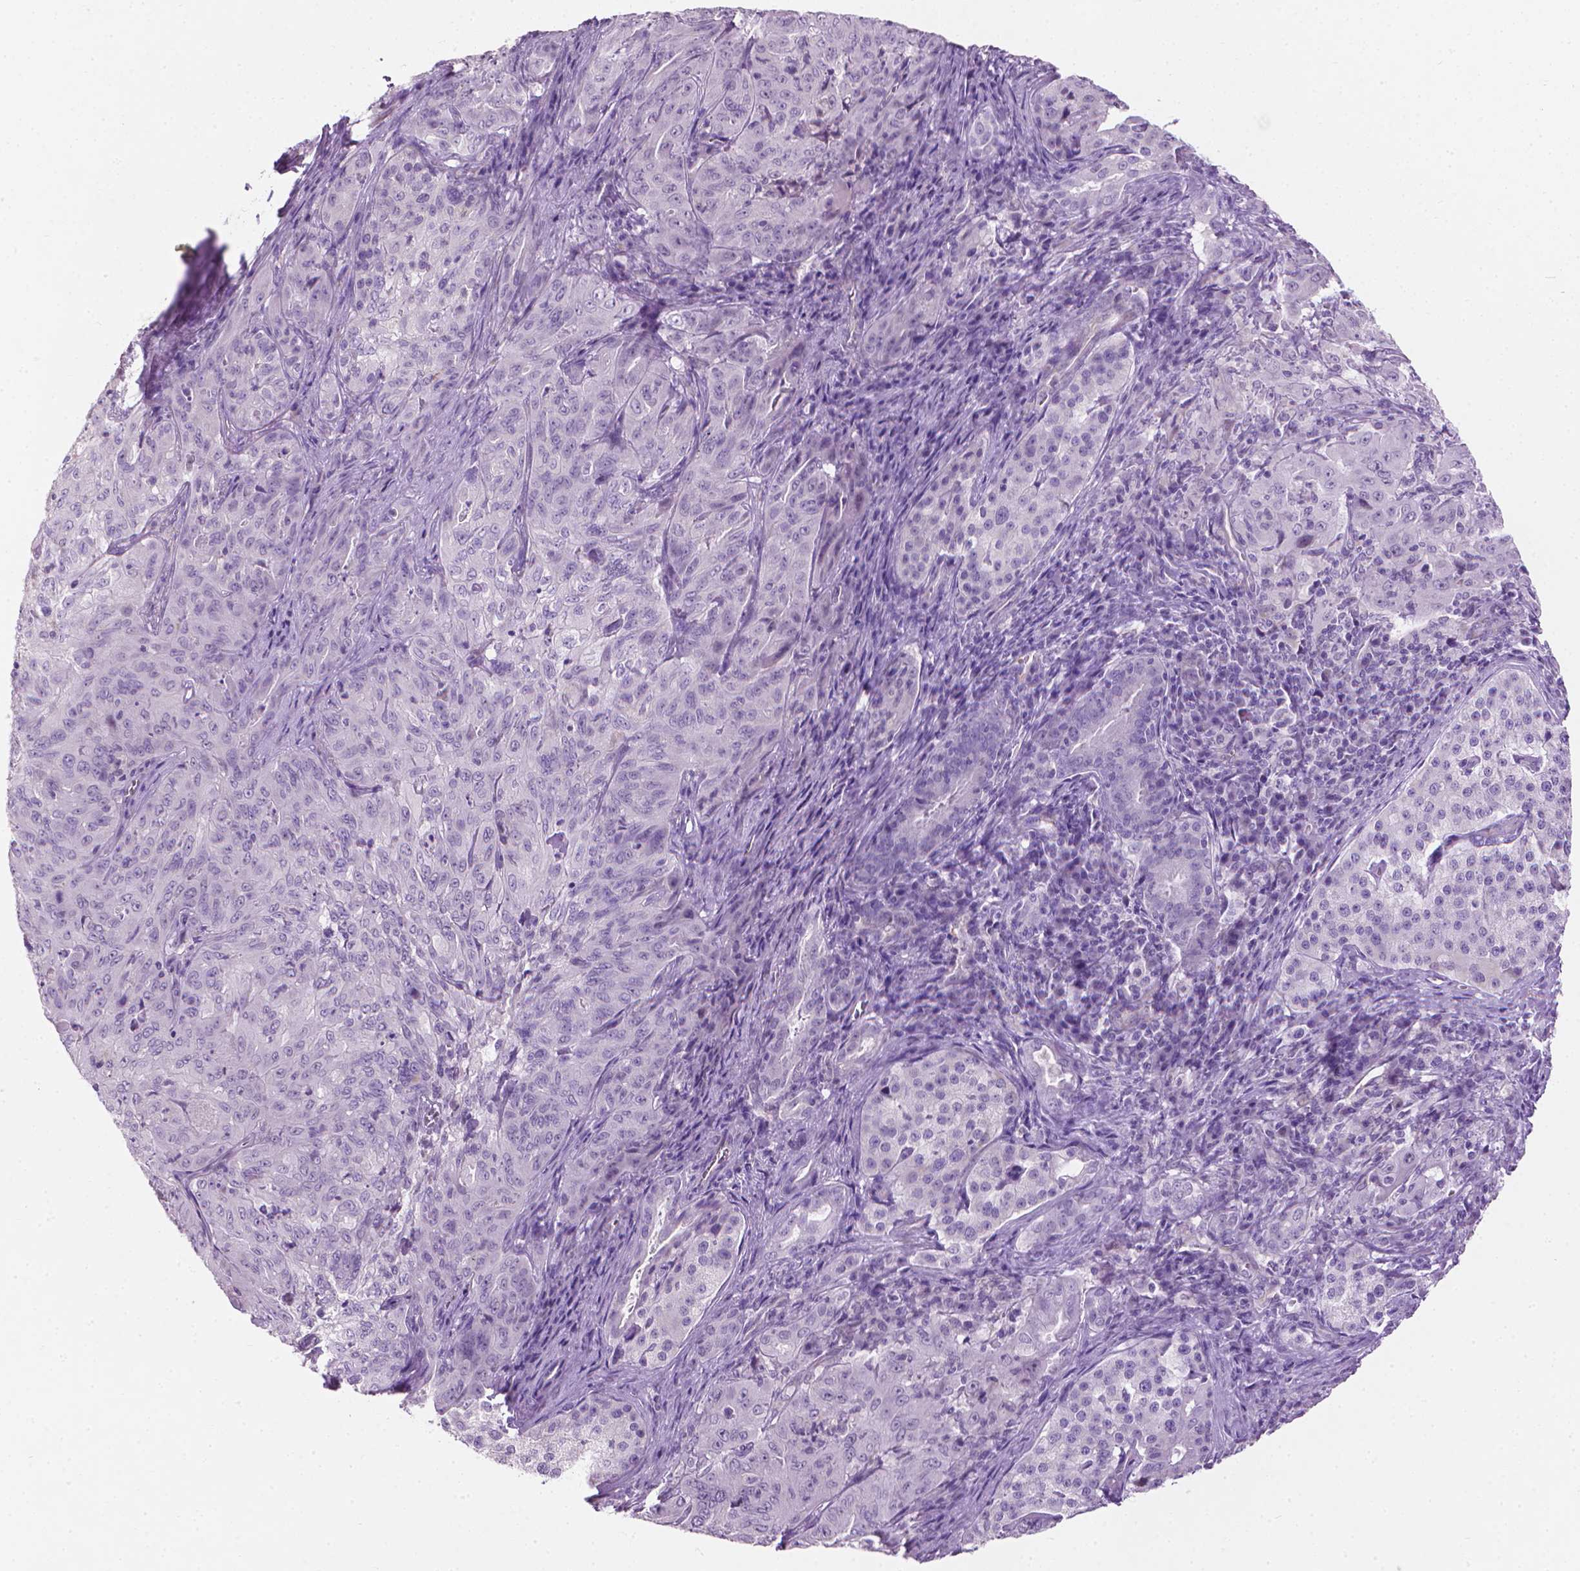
{"staining": {"intensity": "negative", "quantity": "none", "location": "none"}, "tissue": "pancreatic cancer", "cell_type": "Tumor cells", "image_type": "cancer", "snomed": [{"axis": "morphology", "description": "Adenocarcinoma, NOS"}, {"axis": "topography", "description": "Pancreas"}], "caption": "DAB immunohistochemical staining of pancreatic cancer demonstrates no significant staining in tumor cells.", "gene": "KRT73", "patient": {"sex": "male", "age": 63}}